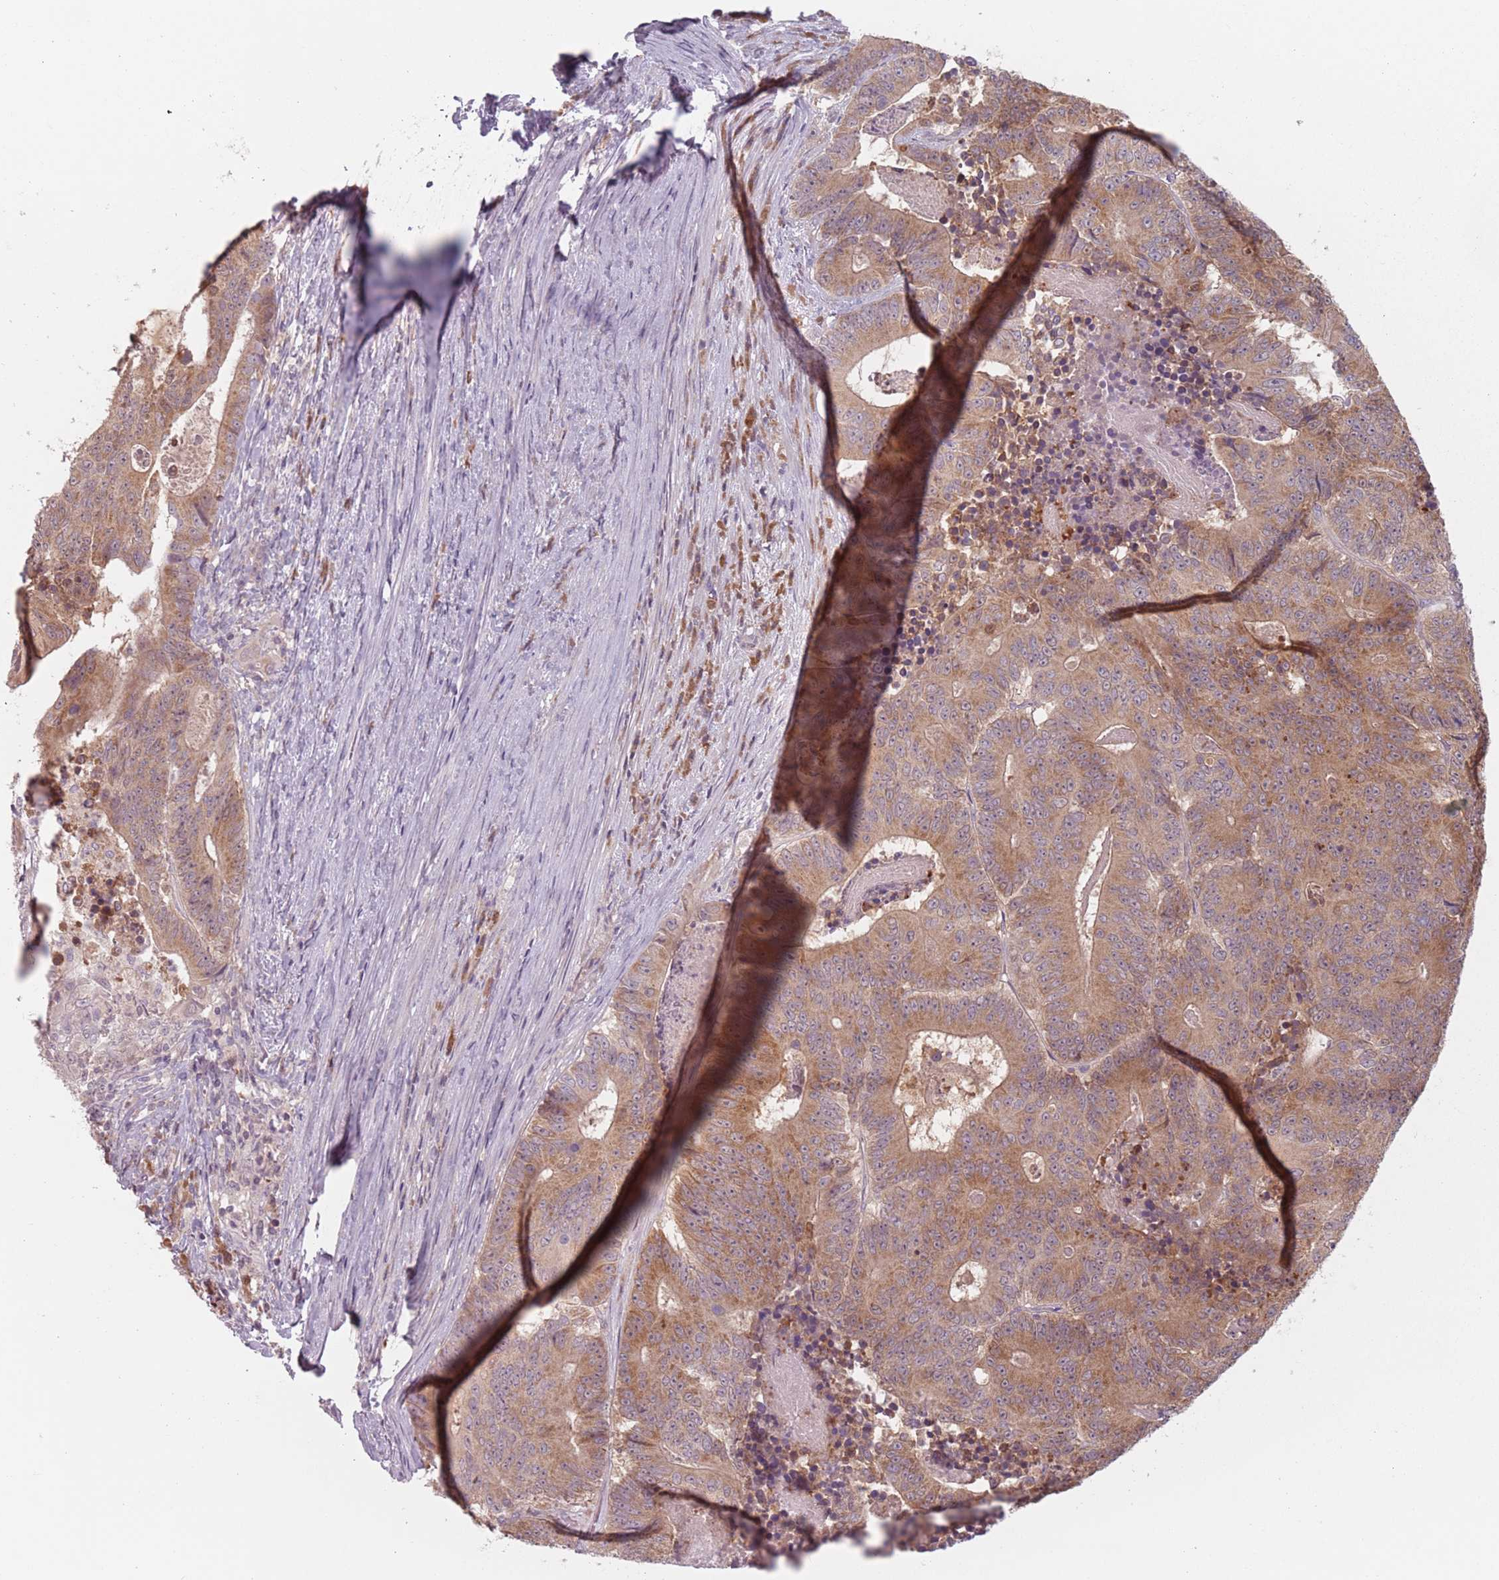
{"staining": {"intensity": "moderate", "quantity": ">75%", "location": "cytoplasmic/membranous"}, "tissue": "colorectal cancer", "cell_type": "Tumor cells", "image_type": "cancer", "snomed": [{"axis": "morphology", "description": "Adenocarcinoma, NOS"}, {"axis": "topography", "description": "Colon"}], "caption": "Human colorectal cancer (adenocarcinoma) stained for a protein (brown) exhibits moderate cytoplasmic/membranous positive expression in approximately >75% of tumor cells.", "gene": "NAXE", "patient": {"sex": "male", "age": 83}}